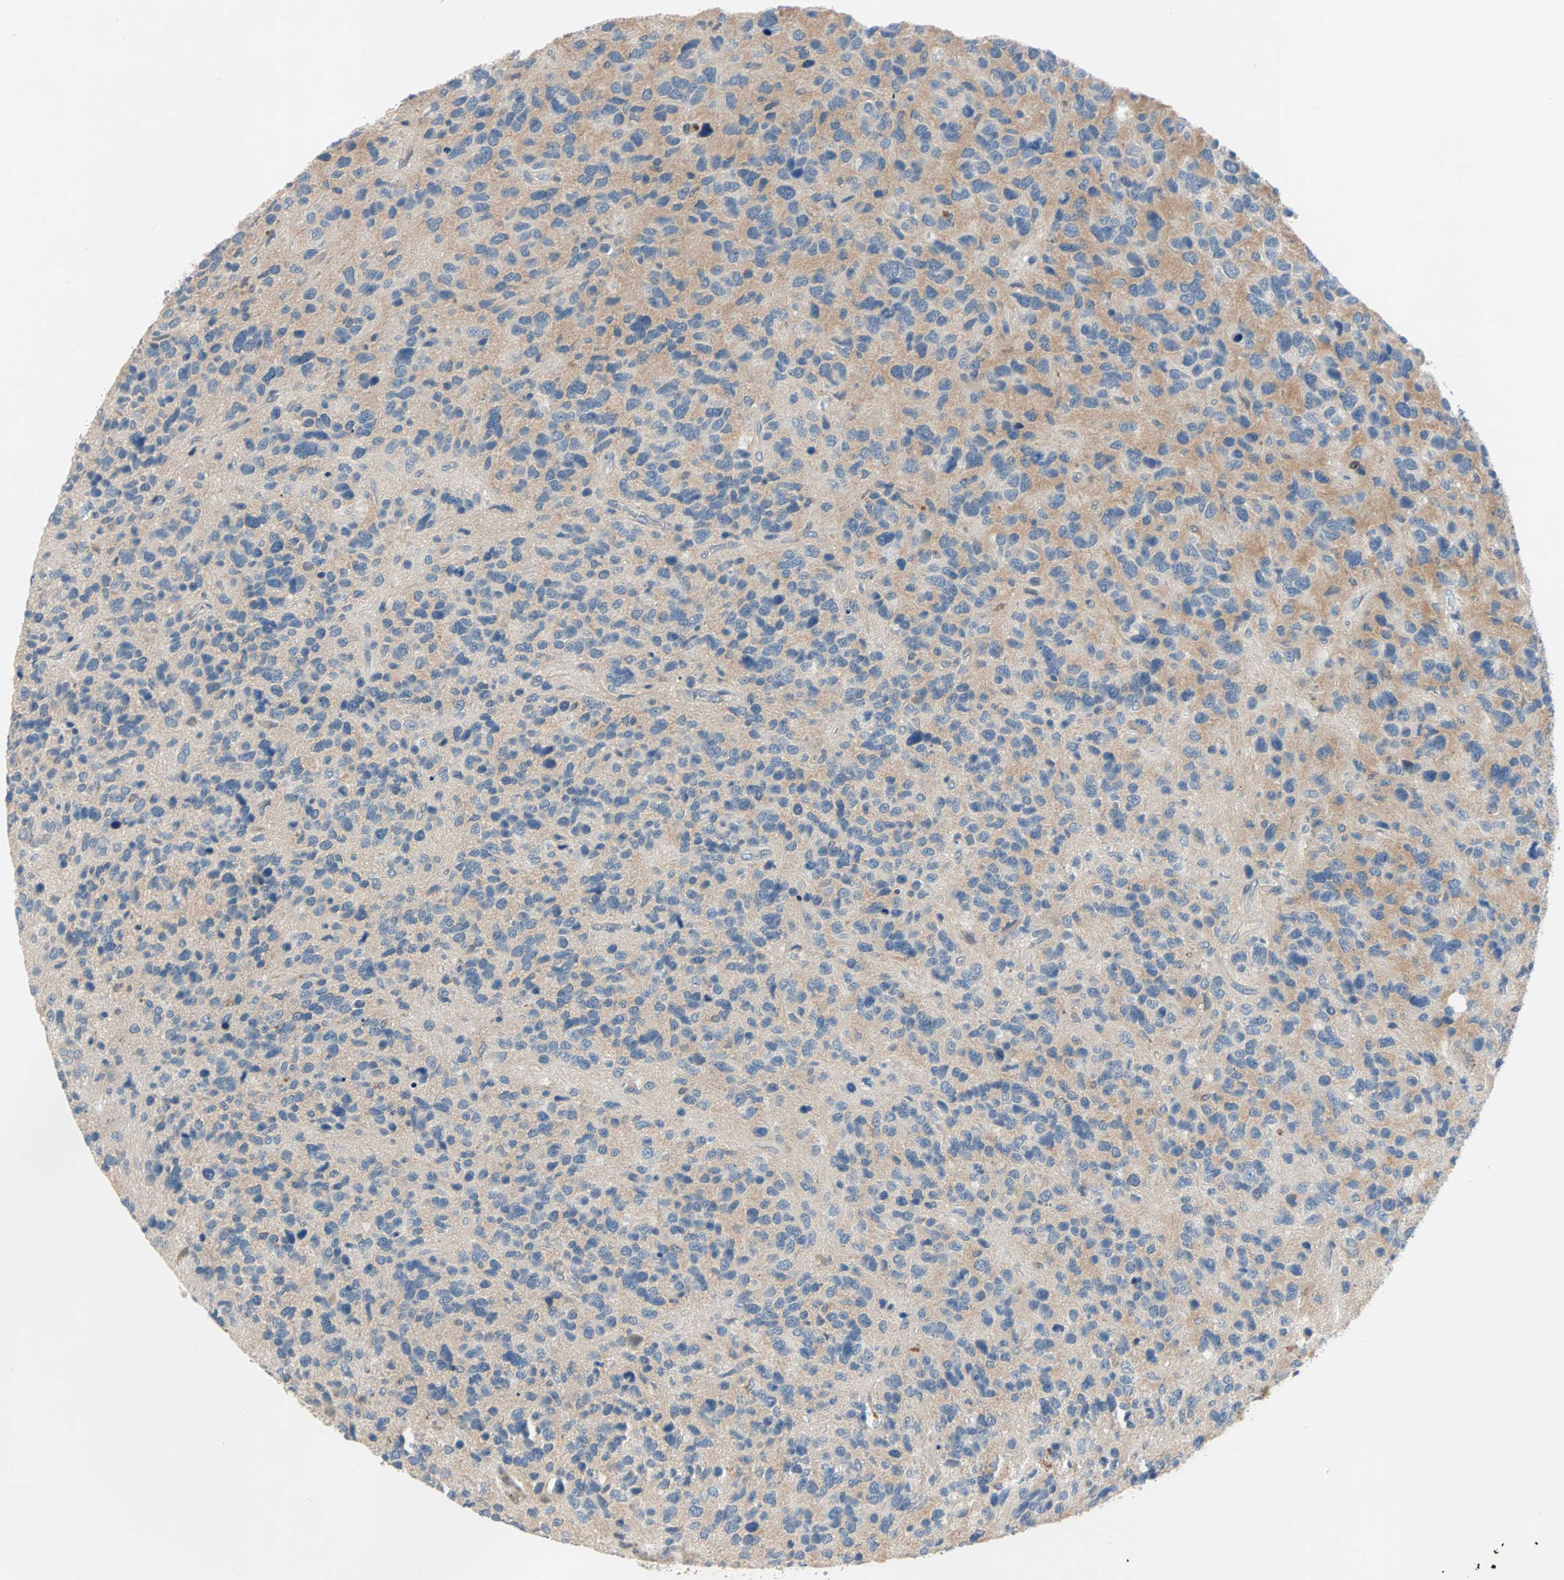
{"staining": {"intensity": "negative", "quantity": "none", "location": "none"}, "tissue": "glioma", "cell_type": "Tumor cells", "image_type": "cancer", "snomed": [{"axis": "morphology", "description": "Glioma, malignant, High grade"}, {"axis": "topography", "description": "Brain"}], "caption": "Tumor cells are negative for brown protein staining in glioma. The staining is performed using DAB brown chromogen with nuclei counter-stained in using hematoxylin.", "gene": "MAP4K1", "patient": {"sex": "female", "age": 58}}